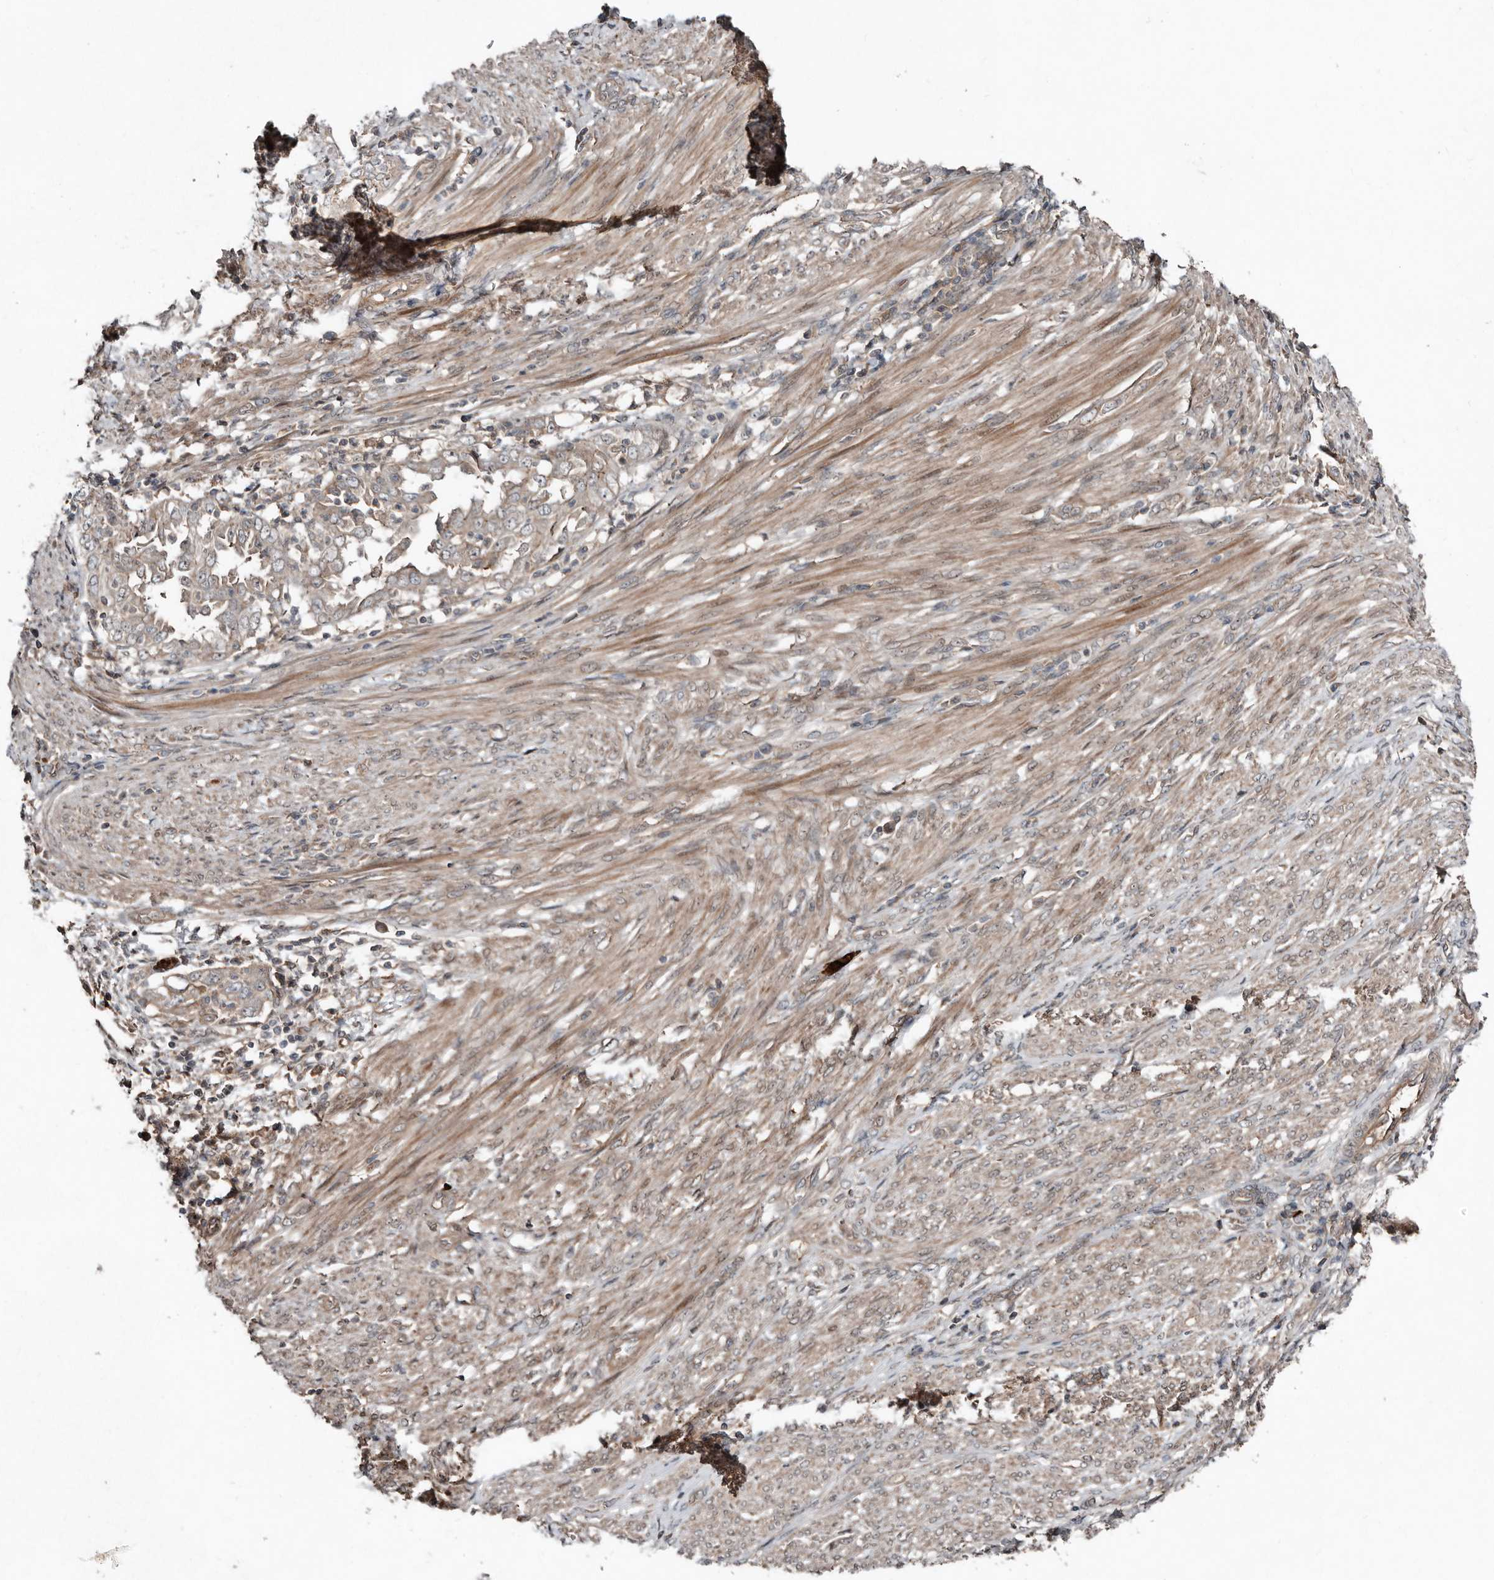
{"staining": {"intensity": "weak", "quantity": "<25%", "location": "cytoplasmic/membranous"}, "tissue": "endometrial cancer", "cell_type": "Tumor cells", "image_type": "cancer", "snomed": [{"axis": "morphology", "description": "Adenocarcinoma, NOS"}, {"axis": "topography", "description": "Endometrium"}], "caption": "Immunohistochemical staining of endometrial cancer shows no significant expression in tumor cells.", "gene": "TEAD3", "patient": {"sex": "female", "age": 85}}